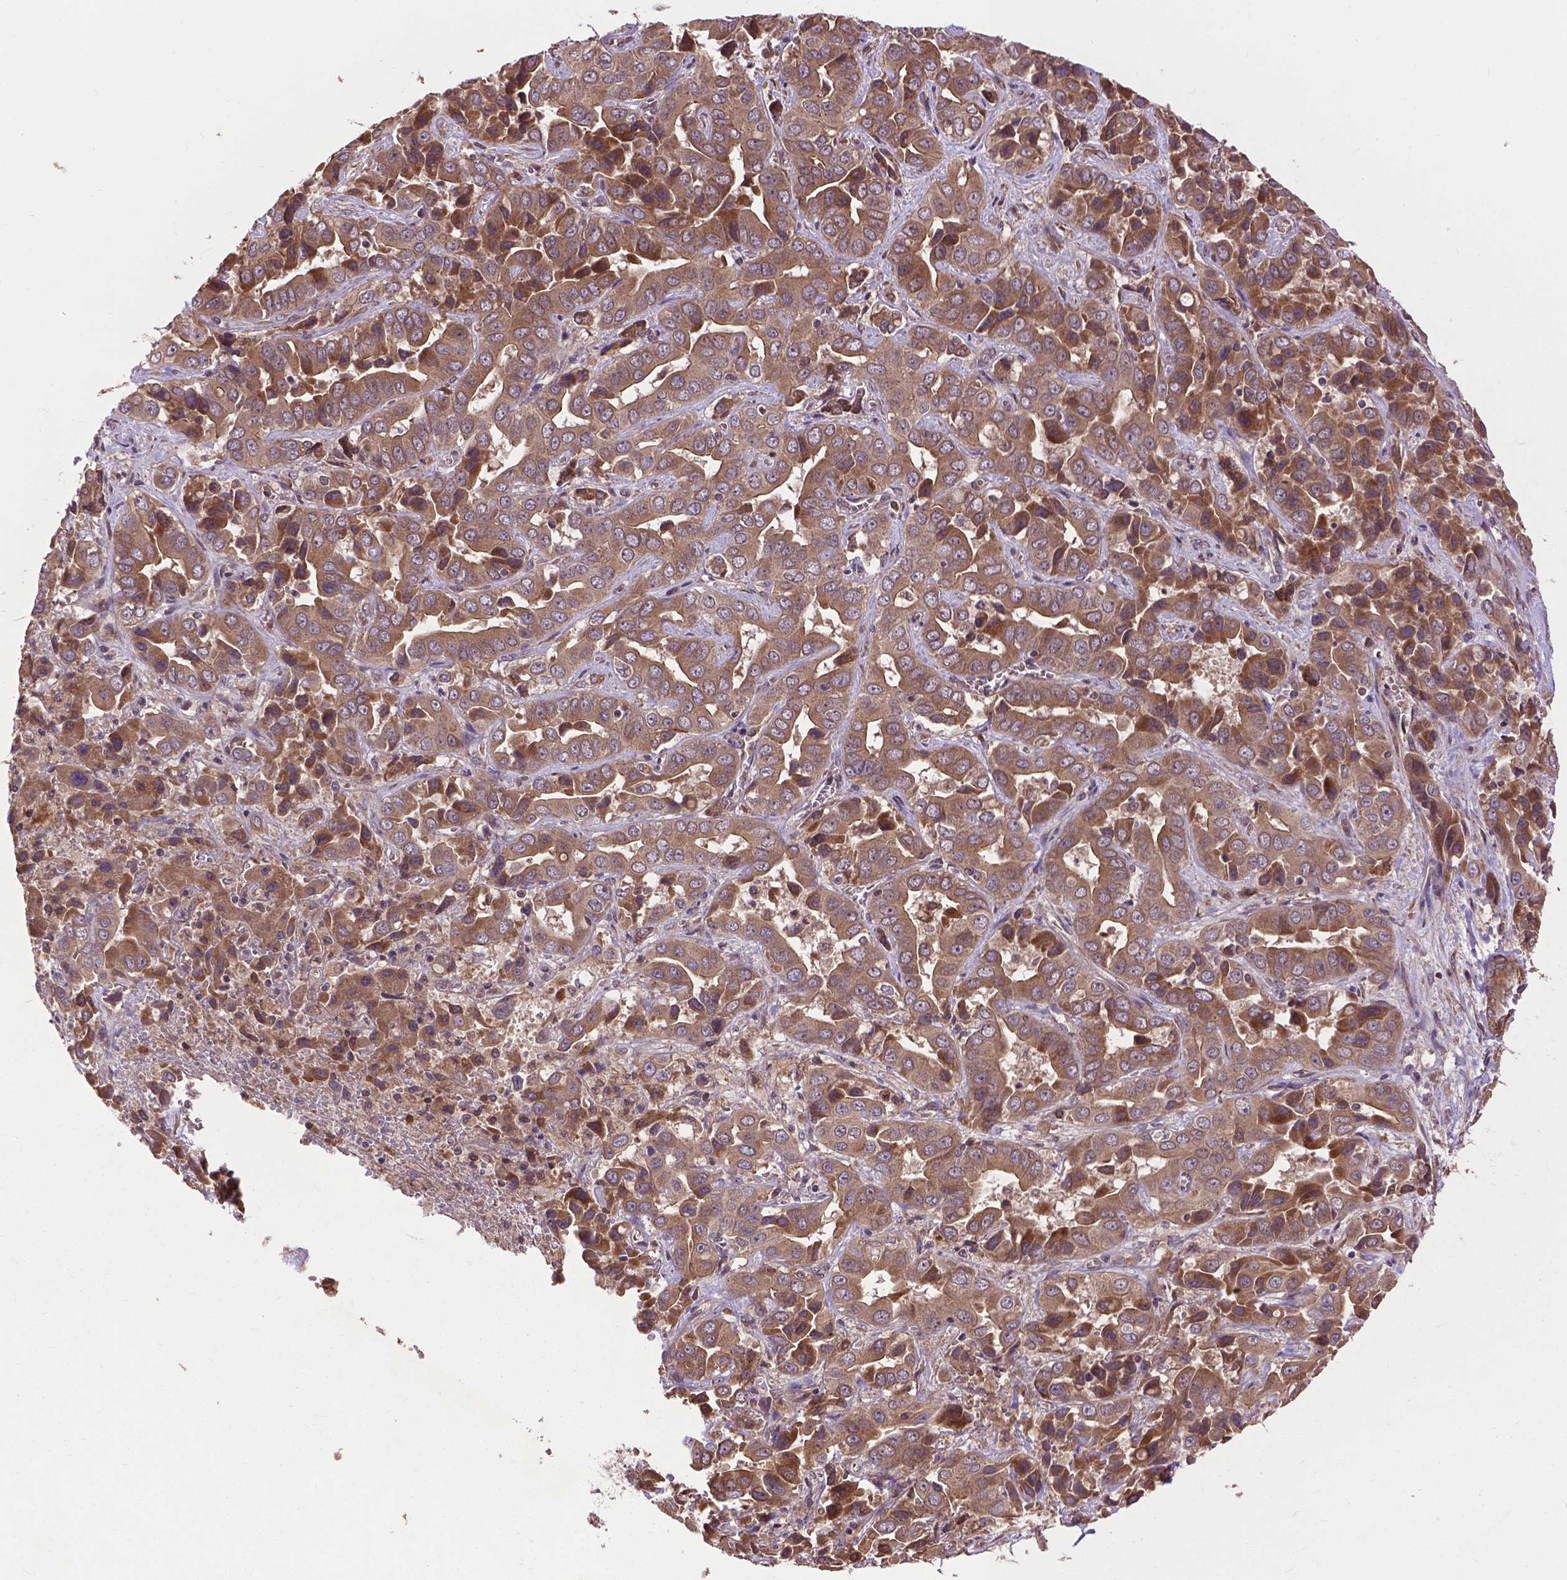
{"staining": {"intensity": "moderate", "quantity": ">75%", "location": "cytoplasmic/membranous"}, "tissue": "liver cancer", "cell_type": "Tumor cells", "image_type": "cancer", "snomed": [{"axis": "morphology", "description": "Cholangiocarcinoma"}, {"axis": "topography", "description": "Liver"}], "caption": "The immunohistochemical stain shows moderate cytoplasmic/membranous staining in tumor cells of liver cancer tissue.", "gene": "ZNF616", "patient": {"sex": "female", "age": 52}}